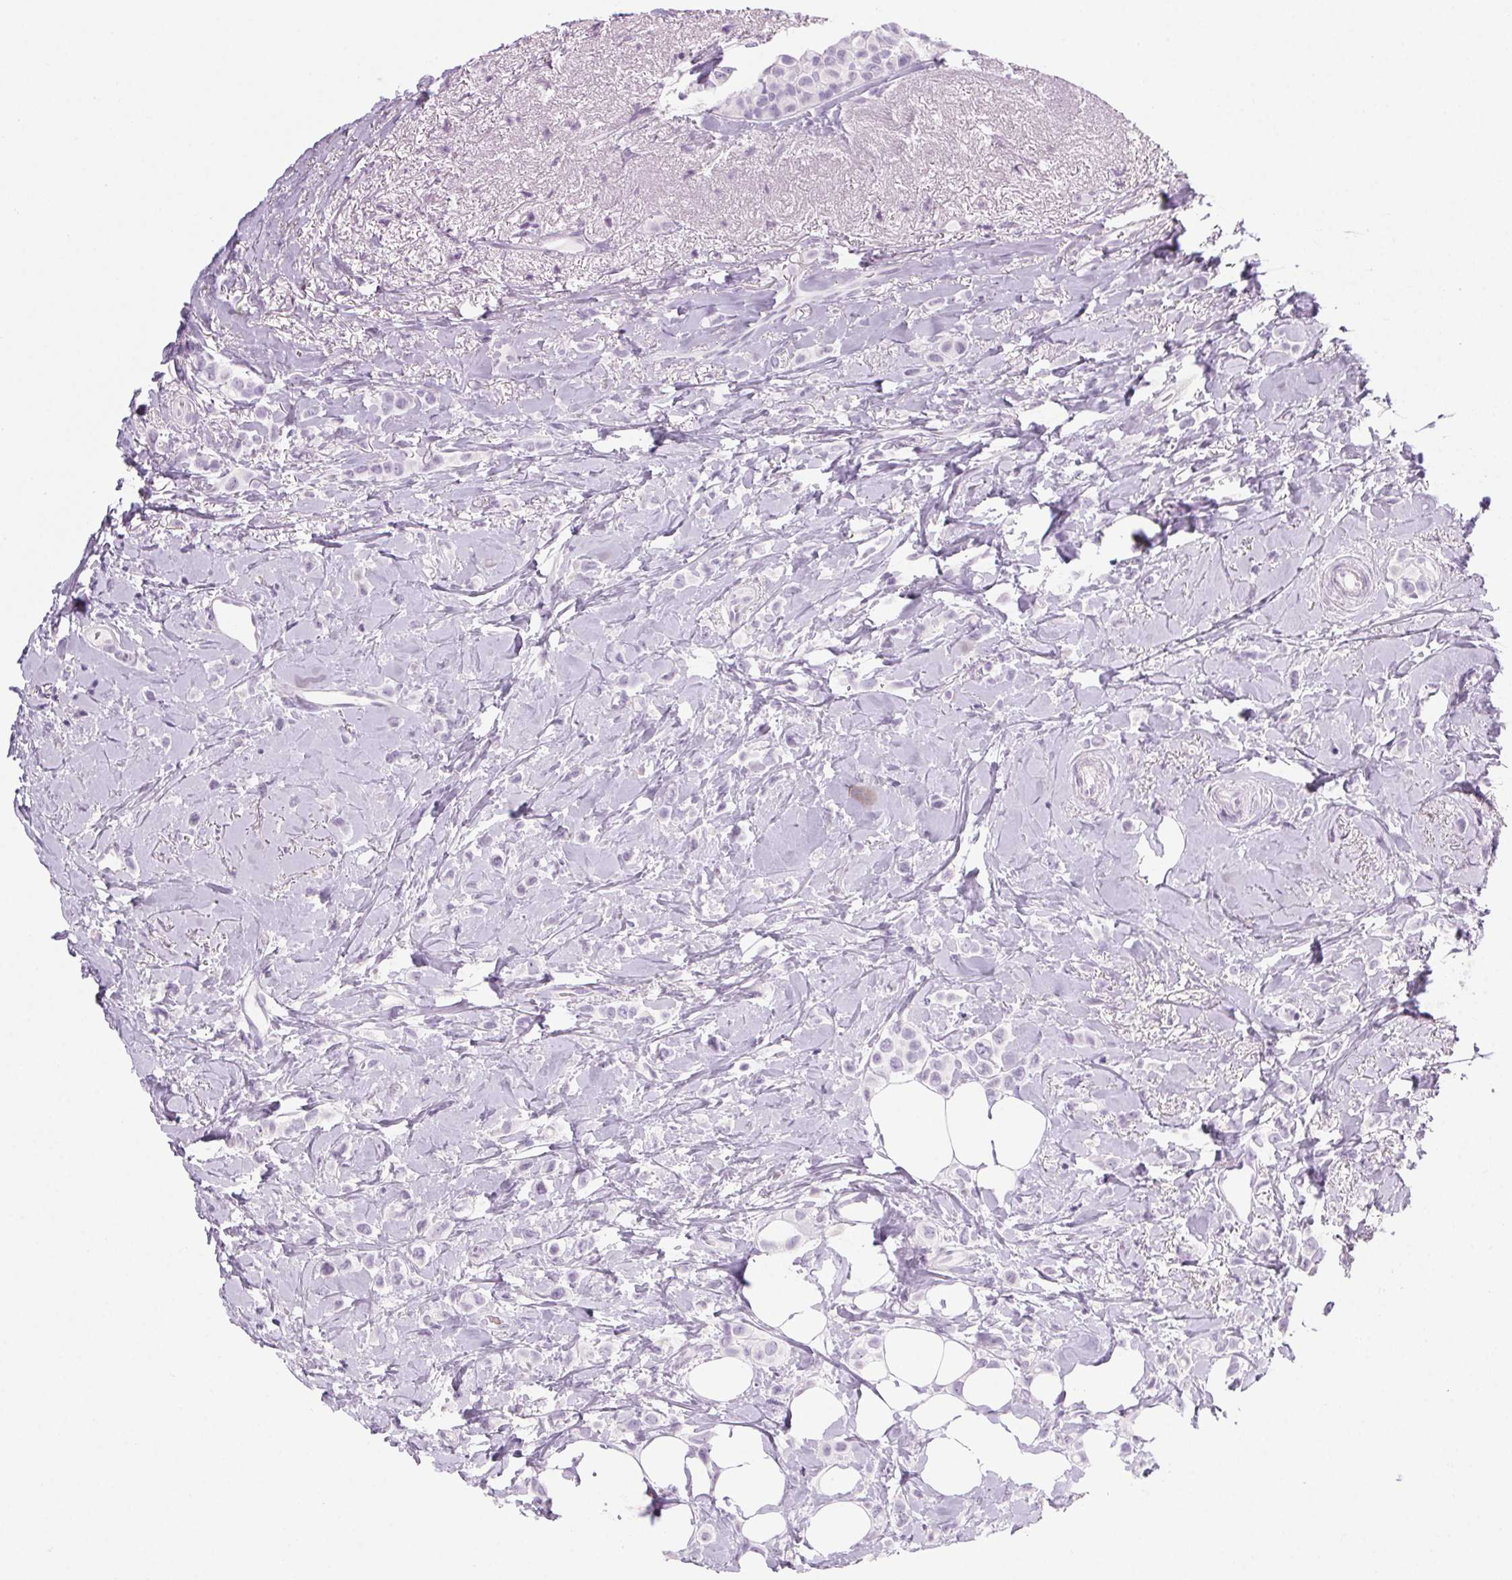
{"staining": {"intensity": "negative", "quantity": "none", "location": "none"}, "tissue": "breast cancer", "cell_type": "Tumor cells", "image_type": "cancer", "snomed": [{"axis": "morphology", "description": "Lobular carcinoma"}, {"axis": "topography", "description": "Breast"}], "caption": "Immunohistochemistry (IHC) of human breast cancer reveals no positivity in tumor cells.", "gene": "LRP2", "patient": {"sex": "female", "age": 66}}